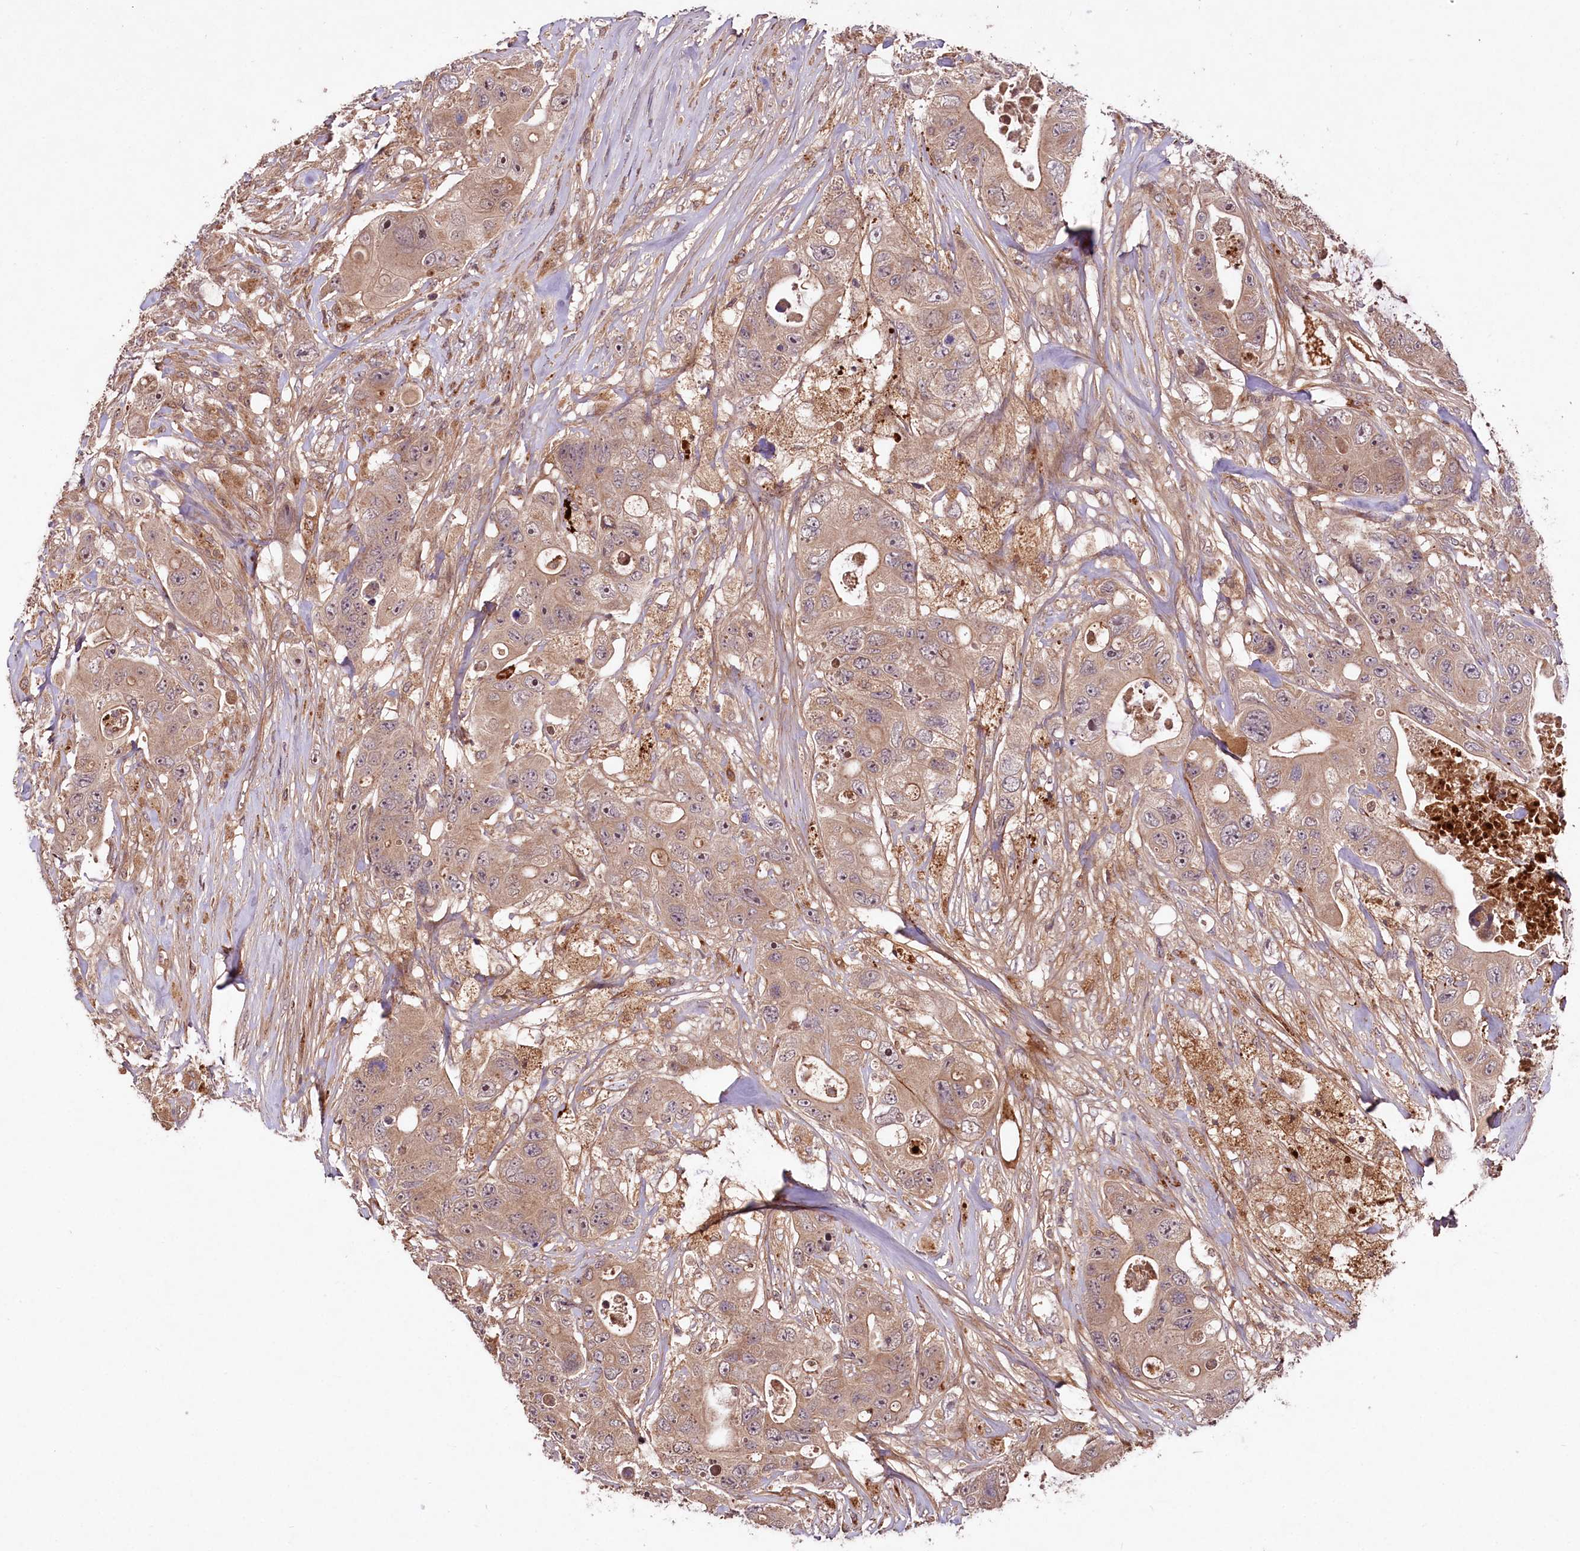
{"staining": {"intensity": "moderate", "quantity": ">75%", "location": "cytoplasmic/membranous,nuclear"}, "tissue": "colorectal cancer", "cell_type": "Tumor cells", "image_type": "cancer", "snomed": [{"axis": "morphology", "description": "Adenocarcinoma, NOS"}, {"axis": "topography", "description": "Colon"}], "caption": "There is medium levels of moderate cytoplasmic/membranous and nuclear expression in tumor cells of adenocarcinoma (colorectal), as demonstrated by immunohistochemical staining (brown color).", "gene": "TNPO3", "patient": {"sex": "female", "age": 46}}